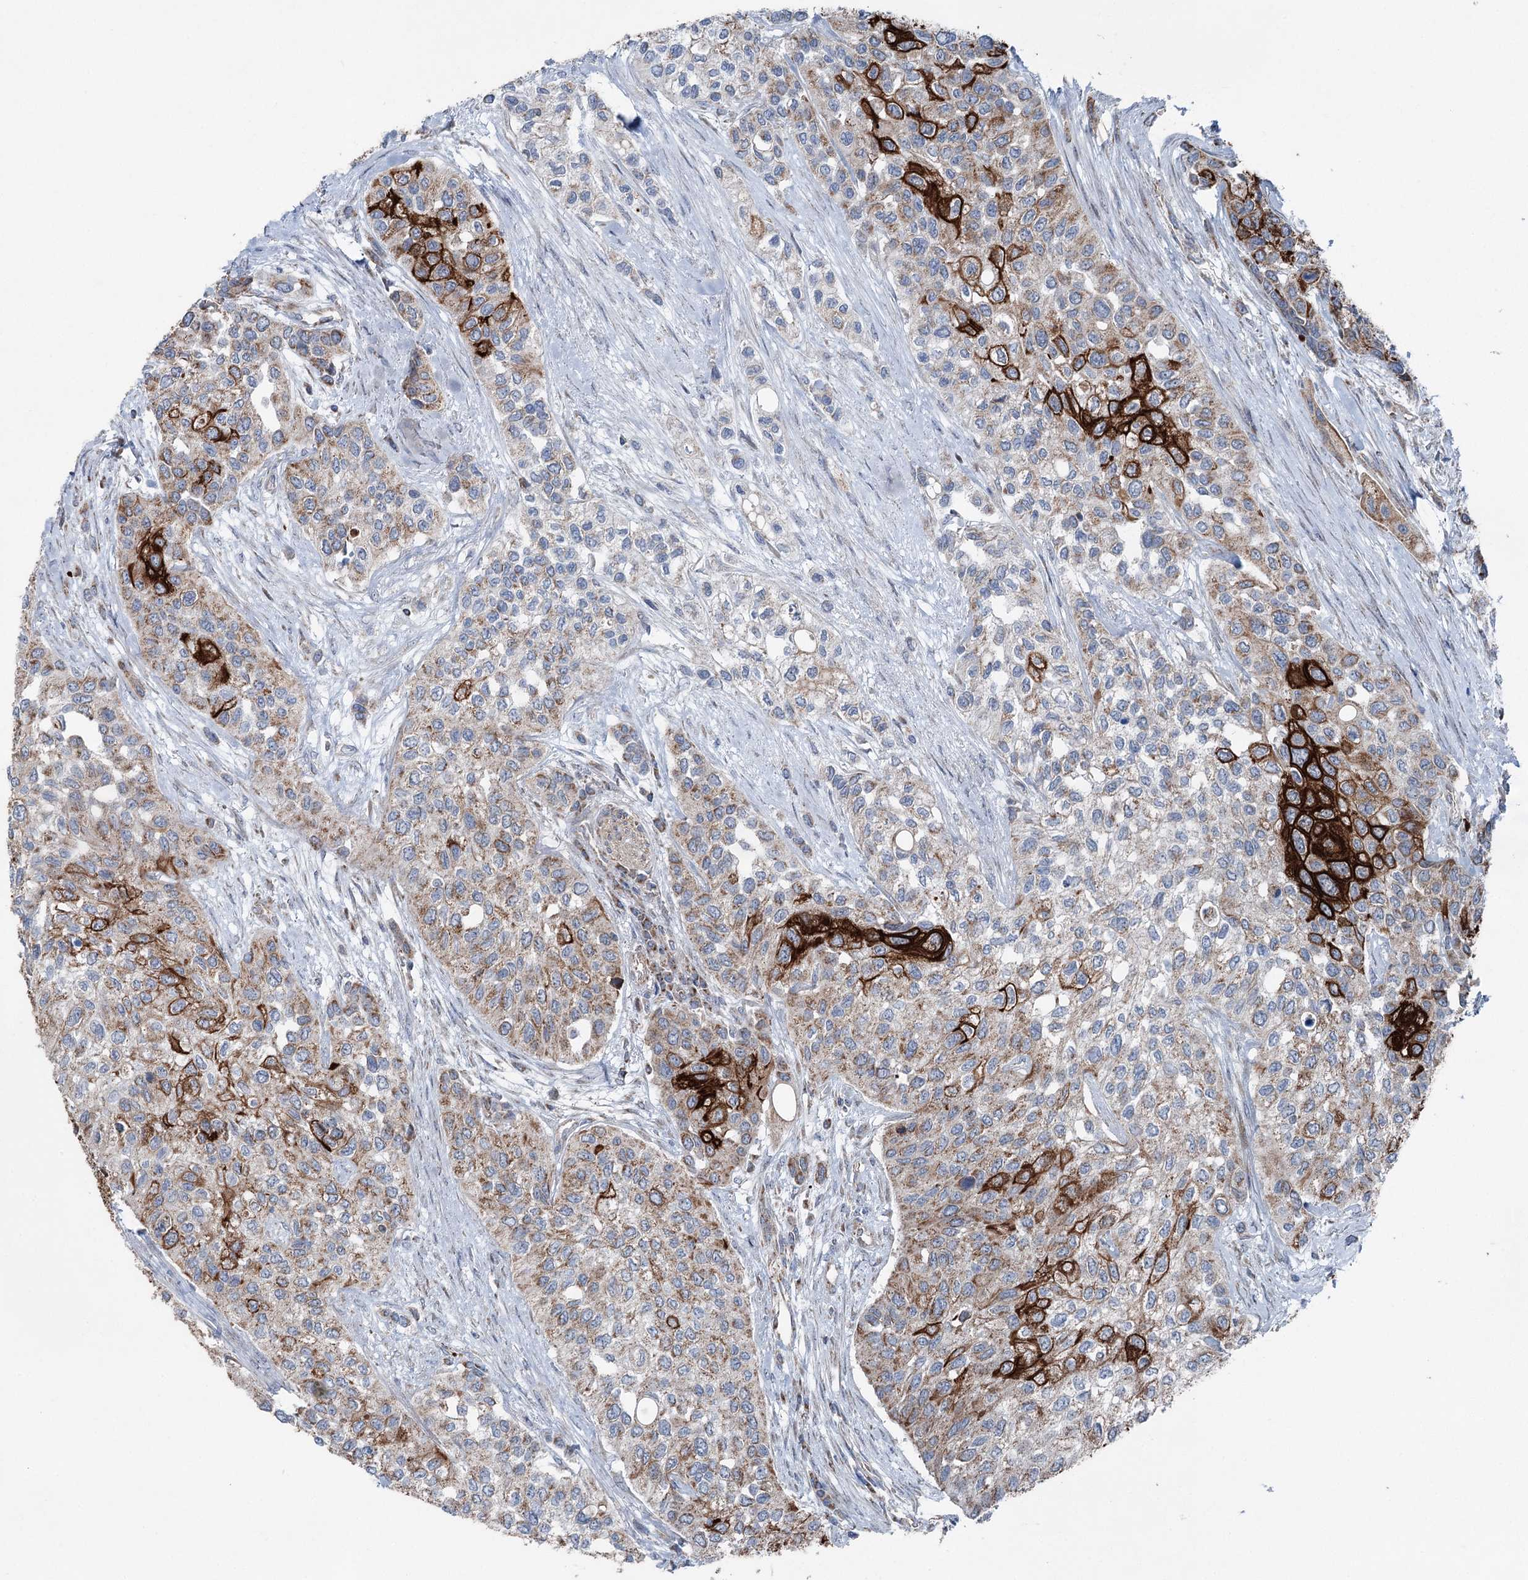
{"staining": {"intensity": "strong", "quantity": "25%-75%", "location": "cytoplasmic/membranous"}, "tissue": "urothelial cancer", "cell_type": "Tumor cells", "image_type": "cancer", "snomed": [{"axis": "morphology", "description": "Normal tissue, NOS"}, {"axis": "morphology", "description": "Urothelial carcinoma, High grade"}, {"axis": "topography", "description": "Vascular tissue"}, {"axis": "topography", "description": "Urinary bladder"}], "caption": "This is a photomicrograph of IHC staining of urothelial cancer, which shows strong positivity in the cytoplasmic/membranous of tumor cells.", "gene": "UCN3", "patient": {"sex": "female", "age": 56}}